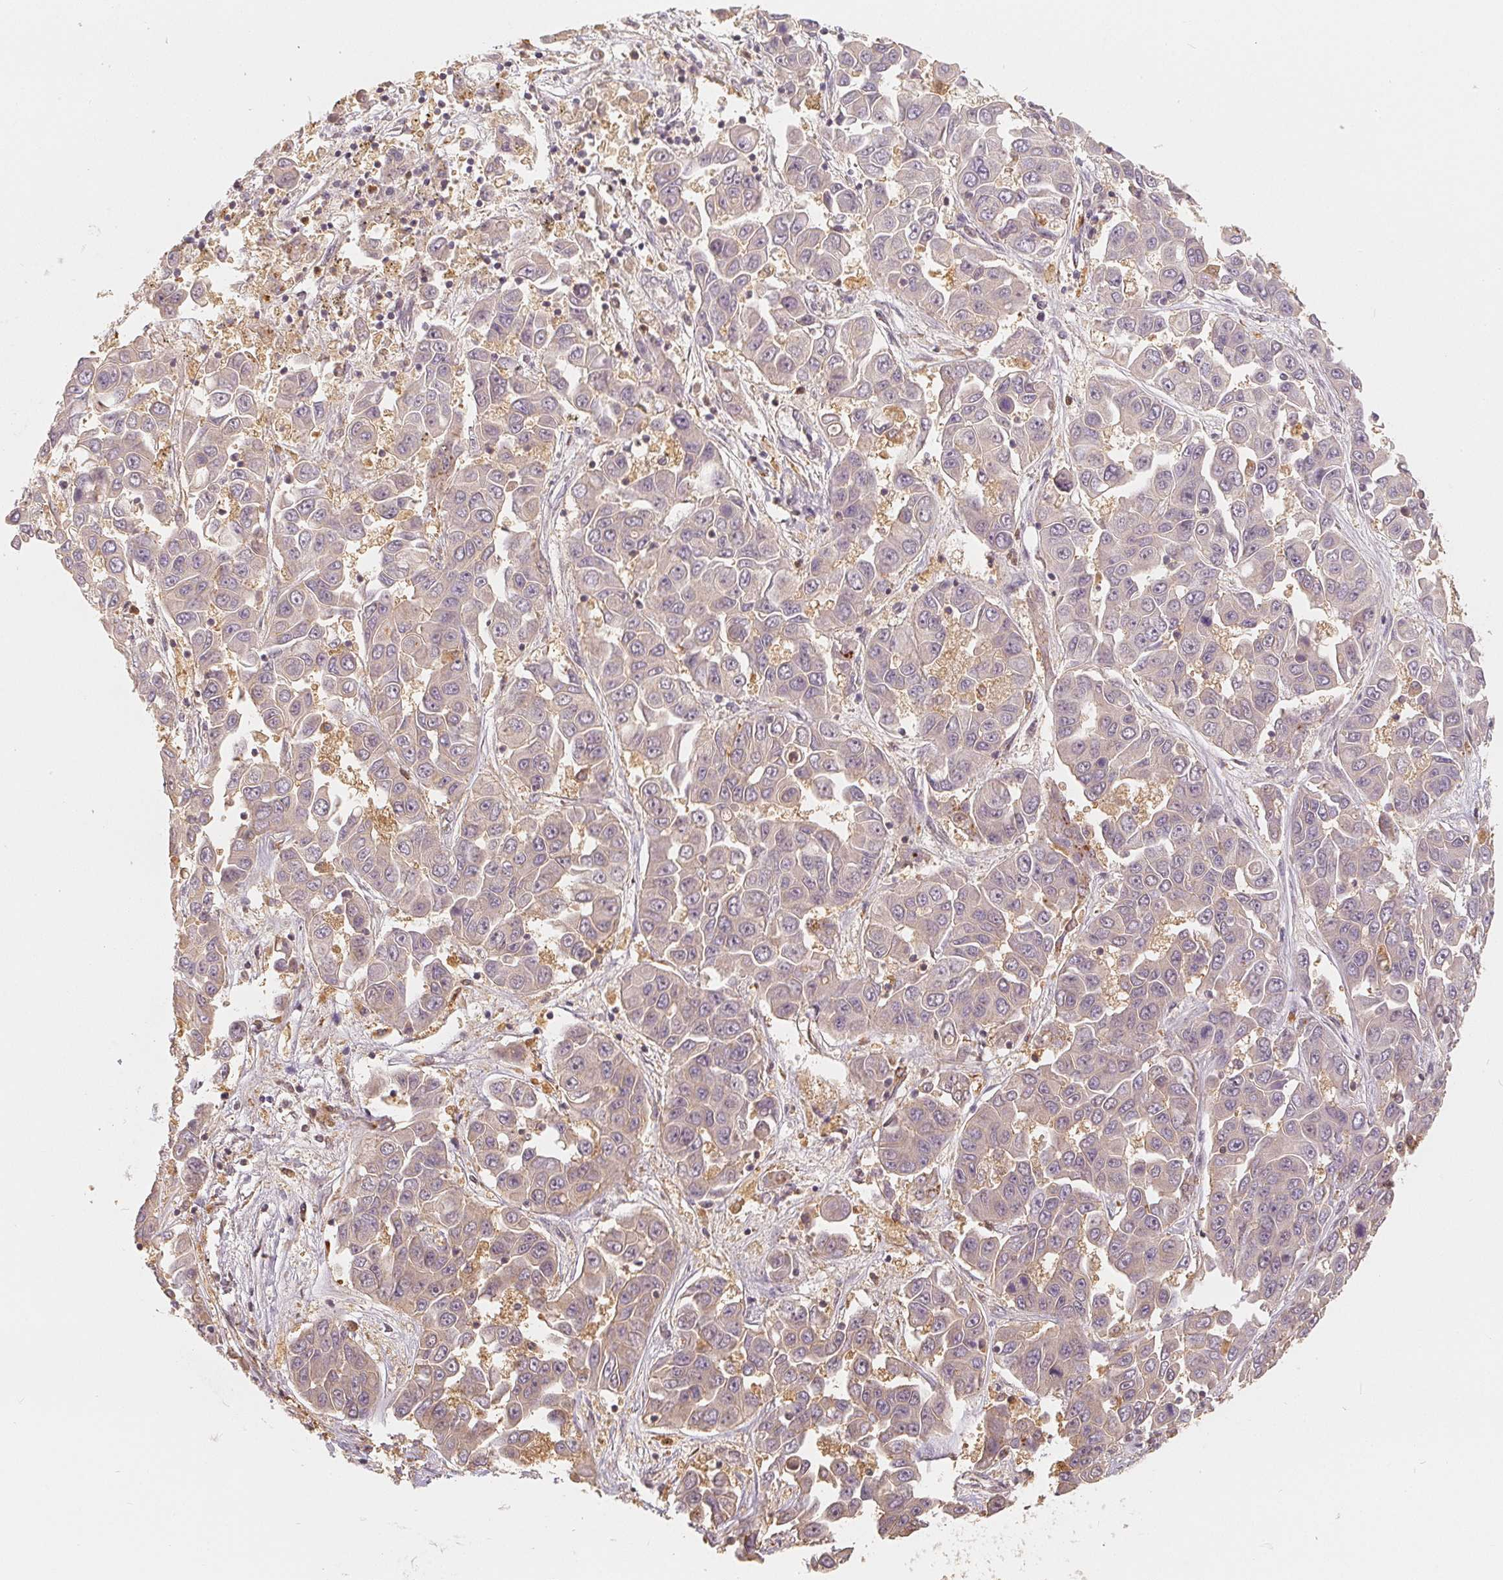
{"staining": {"intensity": "moderate", "quantity": "25%-75%", "location": "cytoplasmic/membranous"}, "tissue": "liver cancer", "cell_type": "Tumor cells", "image_type": "cancer", "snomed": [{"axis": "morphology", "description": "Cholangiocarcinoma"}, {"axis": "topography", "description": "Liver"}], "caption": "Protein expression analysis of human liver cancer (cholangiocarcinoma) reveals moderate cytoplasmic/membranous staining in approximately 25%-75% of tumor cells. (DAB IHC, brown staining for protein, blue staining for nuclei).", "gene": "GUSB", "patient": {"sex": "female", "age": 52}}